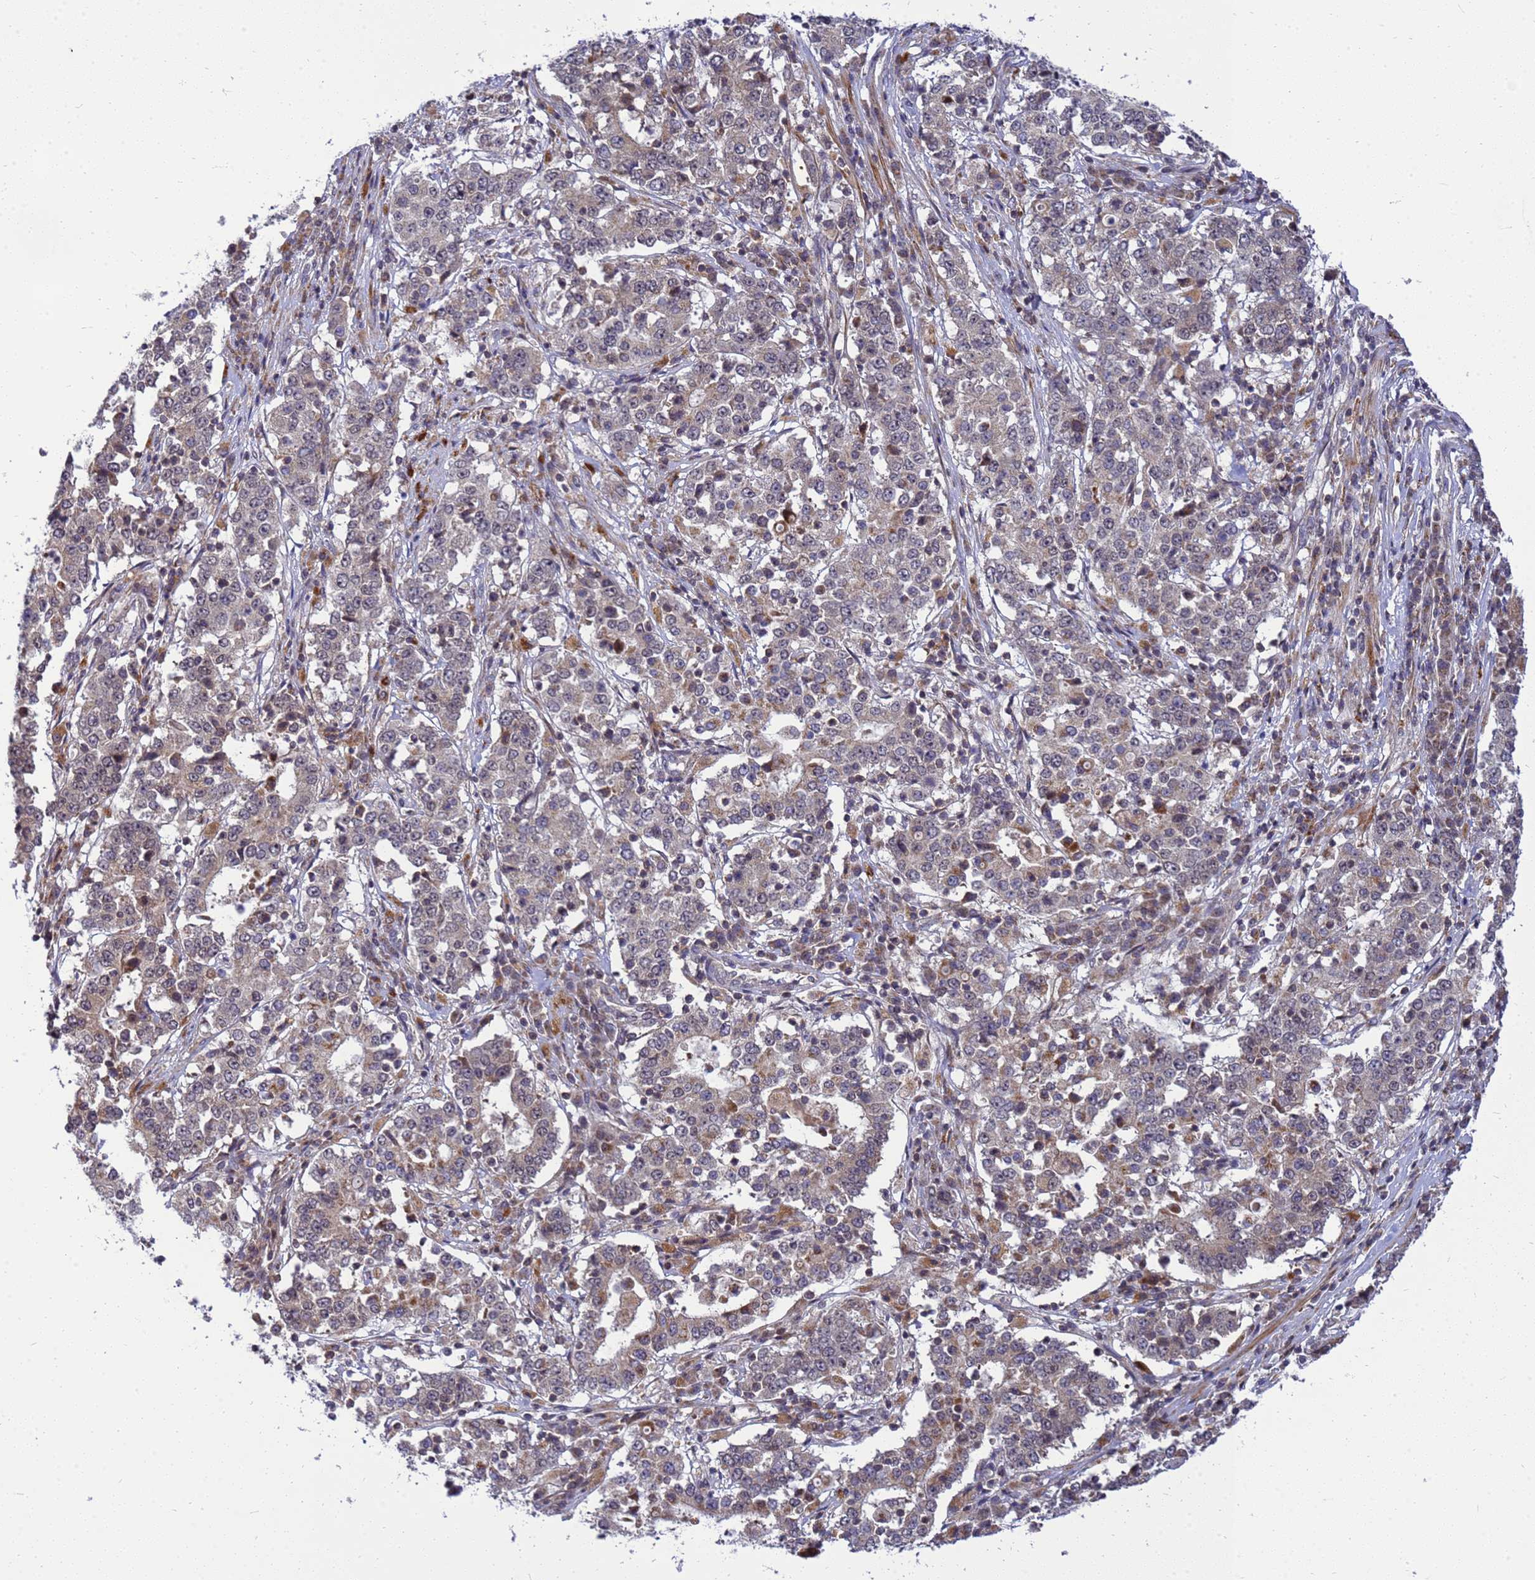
{"staining": {"intensity": "weak", "quantity": ">75%", "location": "cytoplasmic/membranous"}, "tissue": "stomach cancer", "cell_type": "Tumor cells", "image_type": "cancer", "snomed": [{"axis": "morphology", "description": "Adenocarcinoma, NOS"}, {"axis": "topography", "description": "Stomach"}], "caption": "DAB (3,3'-diaminobenzidine) immunohistochemical staining of stomach cancer displays weak cytoplasmic/membranous protein expression in approximately >75% of tumor cells. The staining was performed using DAB to visualize the protein expression in brown, while the nuclei were stained in blue with hematoxylin (Magnification: 20x).", "gene": "C12orf43", "patient": {"sex": "male", "age": 59}}